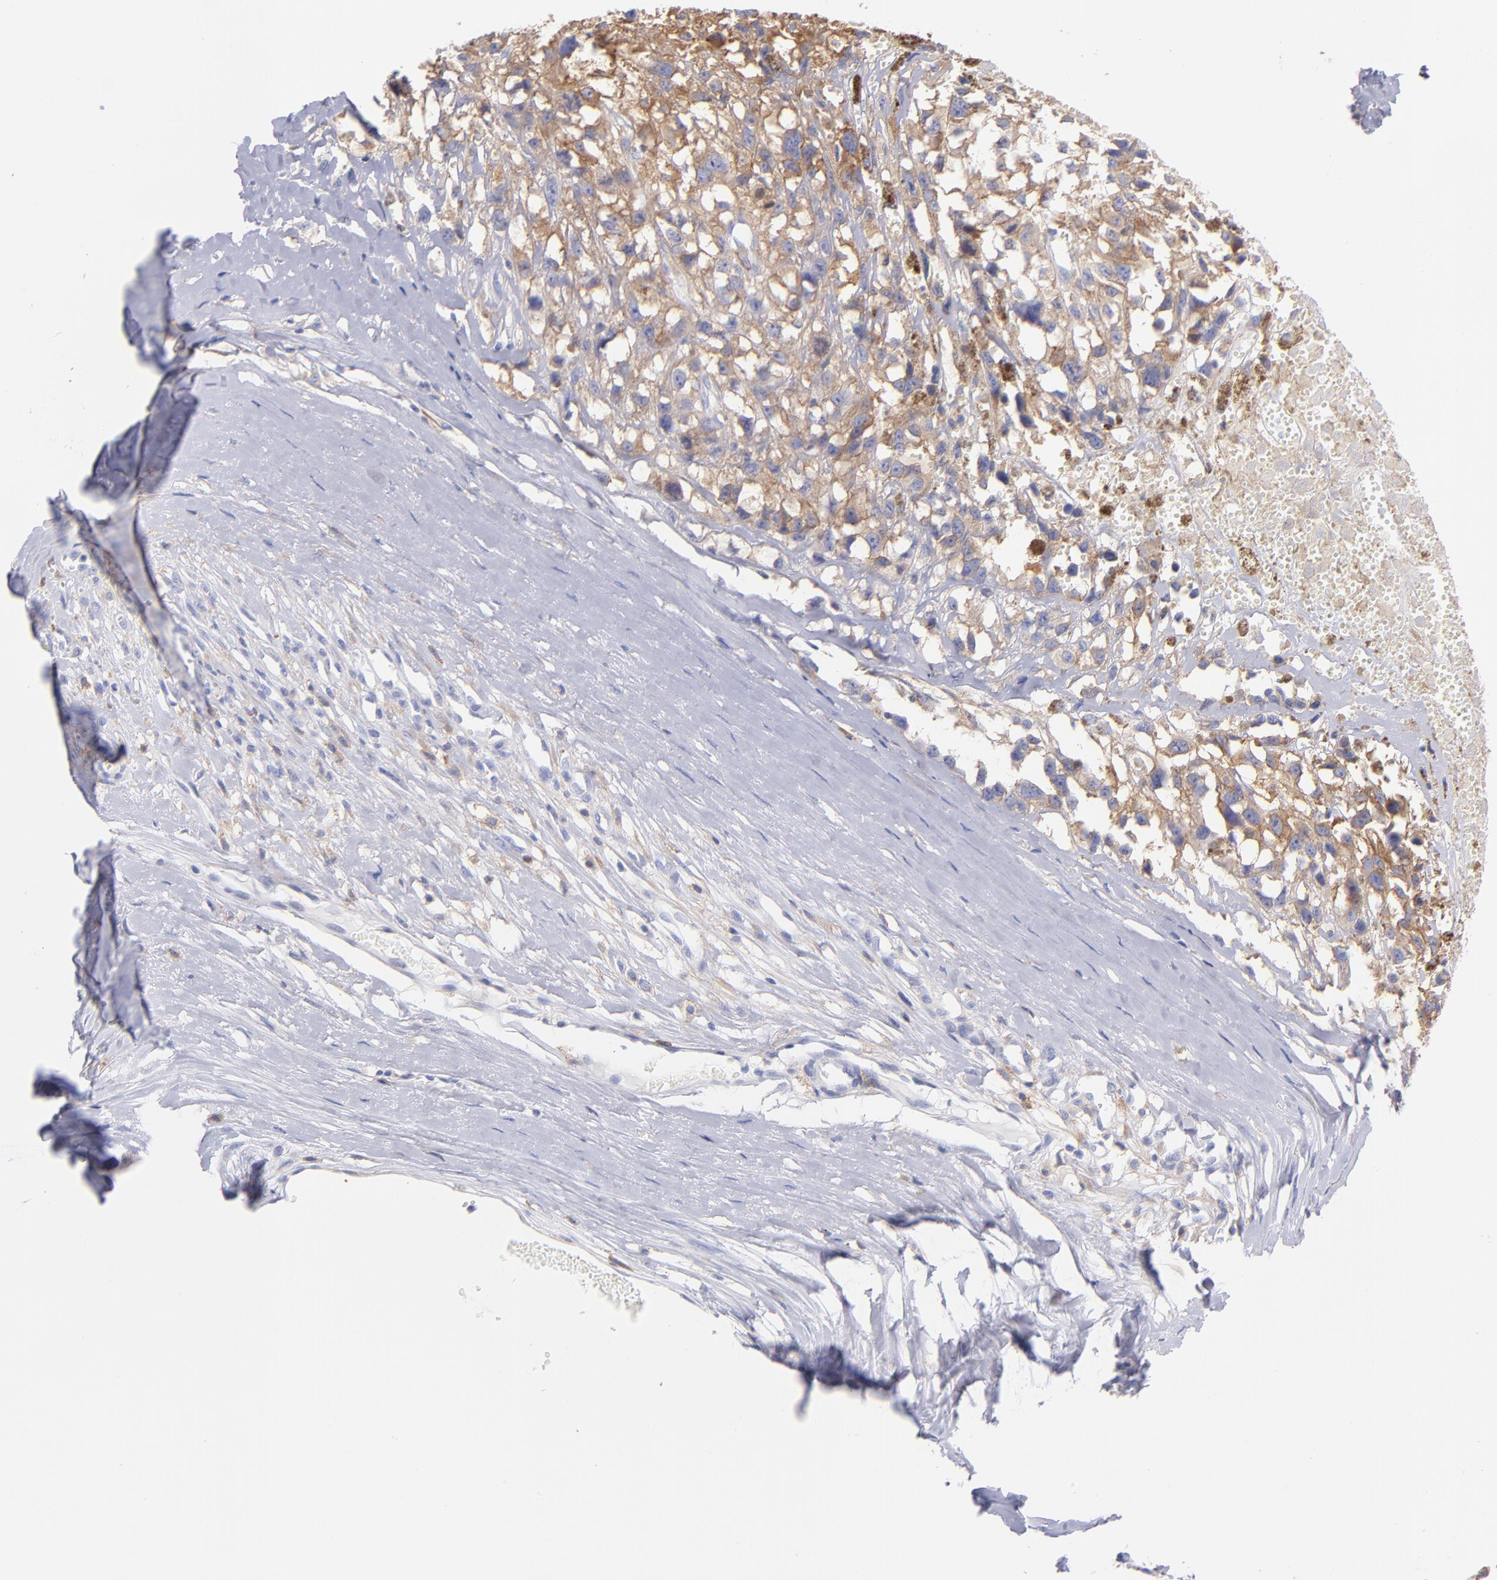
{"staining": {"intensity": "moderate", "quantity": ">75%", "location": "cytoplasmic/membranous"}, "tissue": "melanoma", "cell_type": "Tumor cells", "image_type": "cancer", "snomed": [{"axis": "morphology", "description": "Malignant melanoma, Metastatic site"}, {"axis": "topography", "description": "Lymph node"}], "caption": "About >75% of tumor cells in human melanoma demonstrate moderate cytoplasmic/membranous protein expression as visualized by brown immunohistochemical staining.", "gene": "PRKCA", "patient": {"sex": "male", "age": 59}}